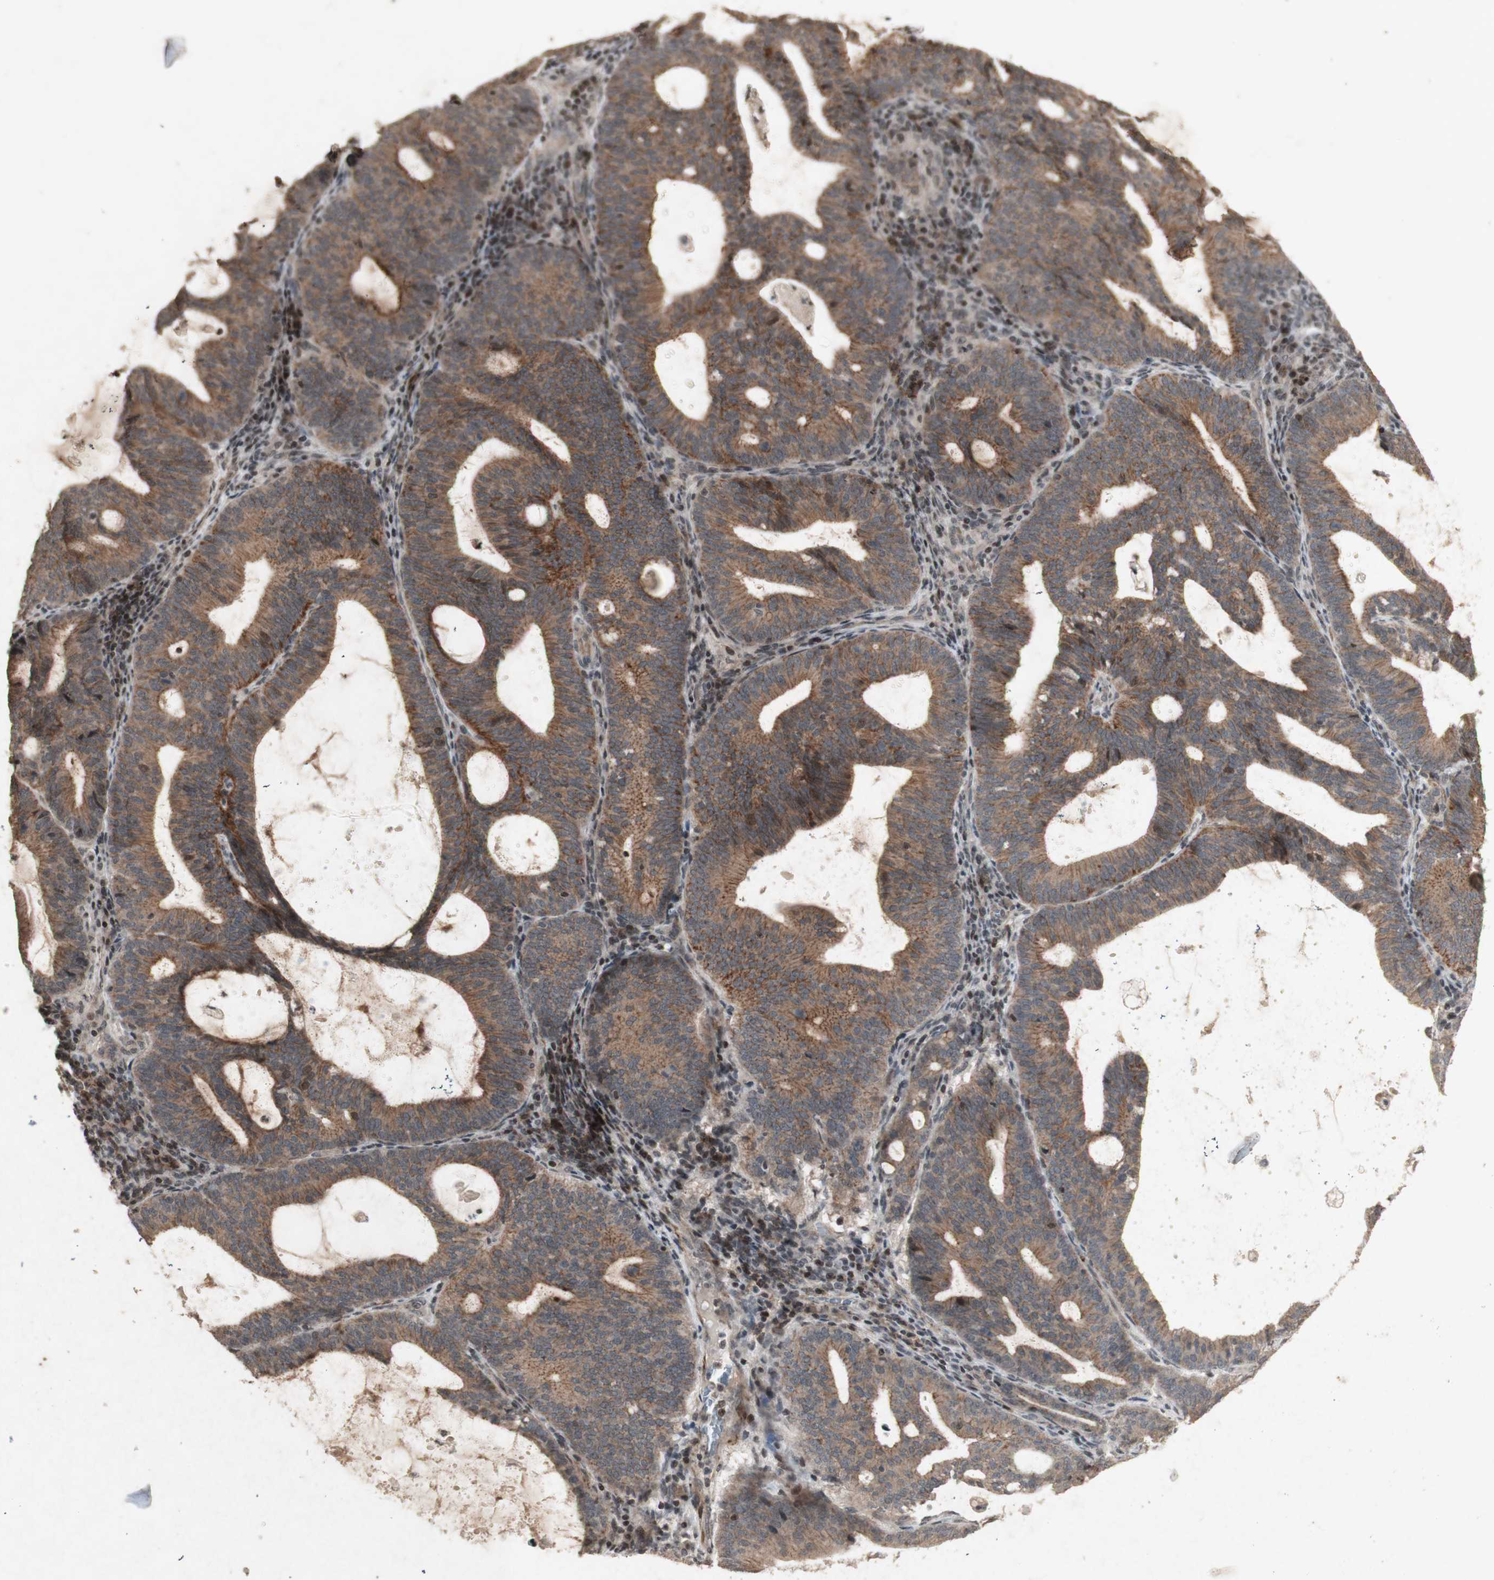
{"staining": {"intensity": "moderate", "quantity": ">75%", "location": "cytoplasmic/membranous,nuclear"}, "tissue": "endometrial cancer", "cell_type": "Tumor cells", "image_type": "cancer", "snomed": [{"axis": "morphology", "description": "Adenocarcinoma, NOS"}, {"axis": "topography", "description": "Uterus"}], "caption": "This histopathology image demonstrates endometrial adenocarcinoma stained with IHC to label a protein in brown. The cytoplasmic/membranous and nuclear of tumor cells show moderate positivity for the protein. Nuclei are counter-stained blue.", "gene": "PLXNA1", "patient": {"sex": "female", "age": 83}}